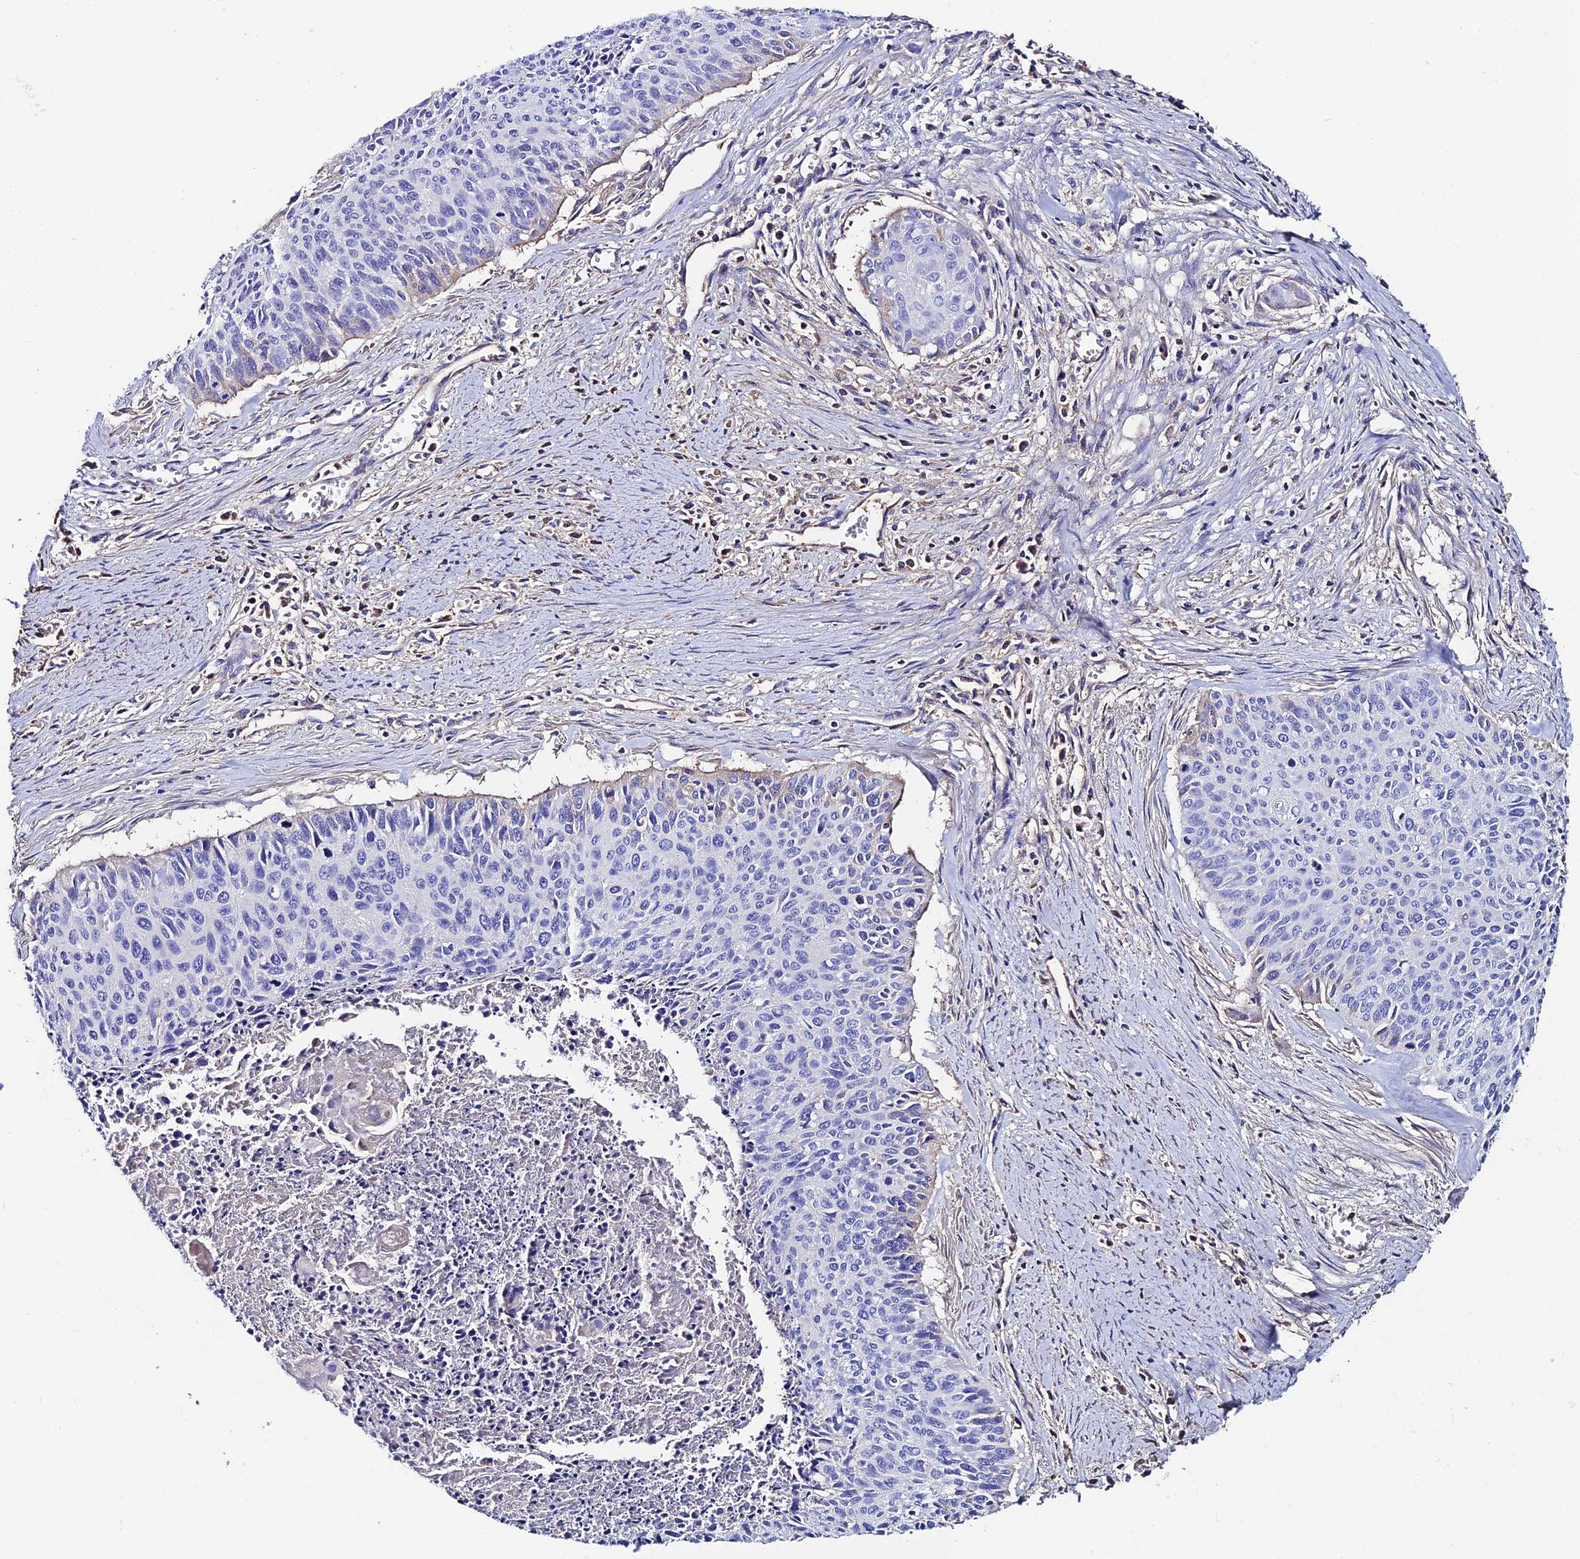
{"staining": {"intensity": "negative", "quantity": "none", "location": "none"}, "tissue": "cervical cancer", "cell_type": "Tumor cells", "image_type": "cancer", "snomed": [{"axis": "morphology", "description": "Squamous cell carcinoma, NOS"}, {"axis": "topography", "description": "Cervix"}], "caption": "Immunohistochemistry (IHC) micrograph of human cervical cancer stained for a protein (brown), which reveals no staining in tumor cells. The staining is performed using DAB brown chromogen with nuclei counter-stained in using hematoxylin.", "gene": "SLC25A16", "patient": {"sex": "female", "age": 55}}